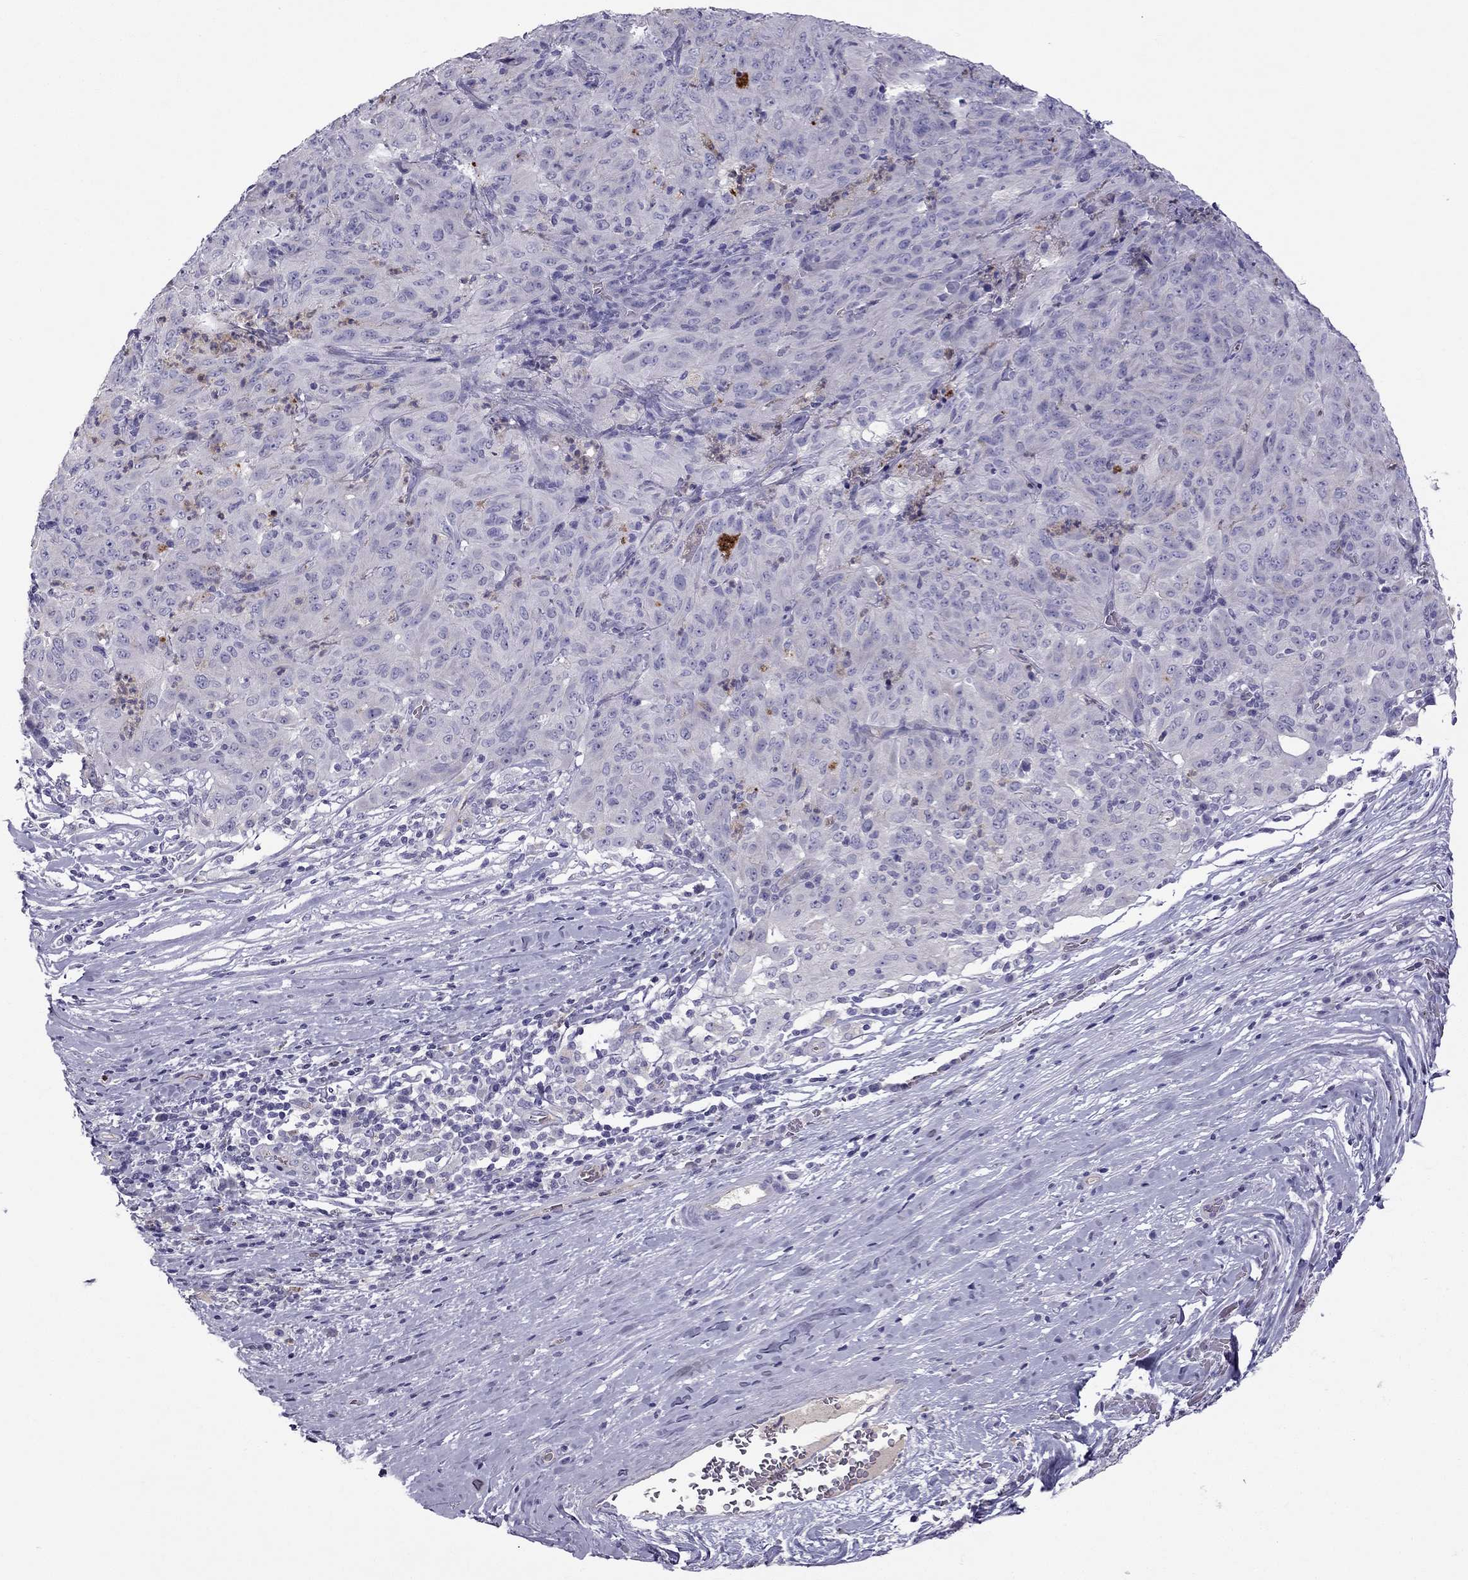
{"staining": {"intensity": "negative", "quantity": "none", "location": "none"}, "tissue": "pancreatic cancer", "cell_type": "Tumor cells", "image_type": "cancer", "snomed": [{"axis": "morphology", "description": "Adenocarcinoma, NOS"}, {"axis": "topography", "description": "Pancreas"}], "caption": "High magnification brightfield microscopy of adenocarcinoma (pancreatic) stained with DAB (3,3'-diaminobenzidine) (brown) and counterstained with hematoxylin (blue): tumor cells show no significant positivity.", "gene": "STOML3", "patient": {"sex": "male", "age": 63}}